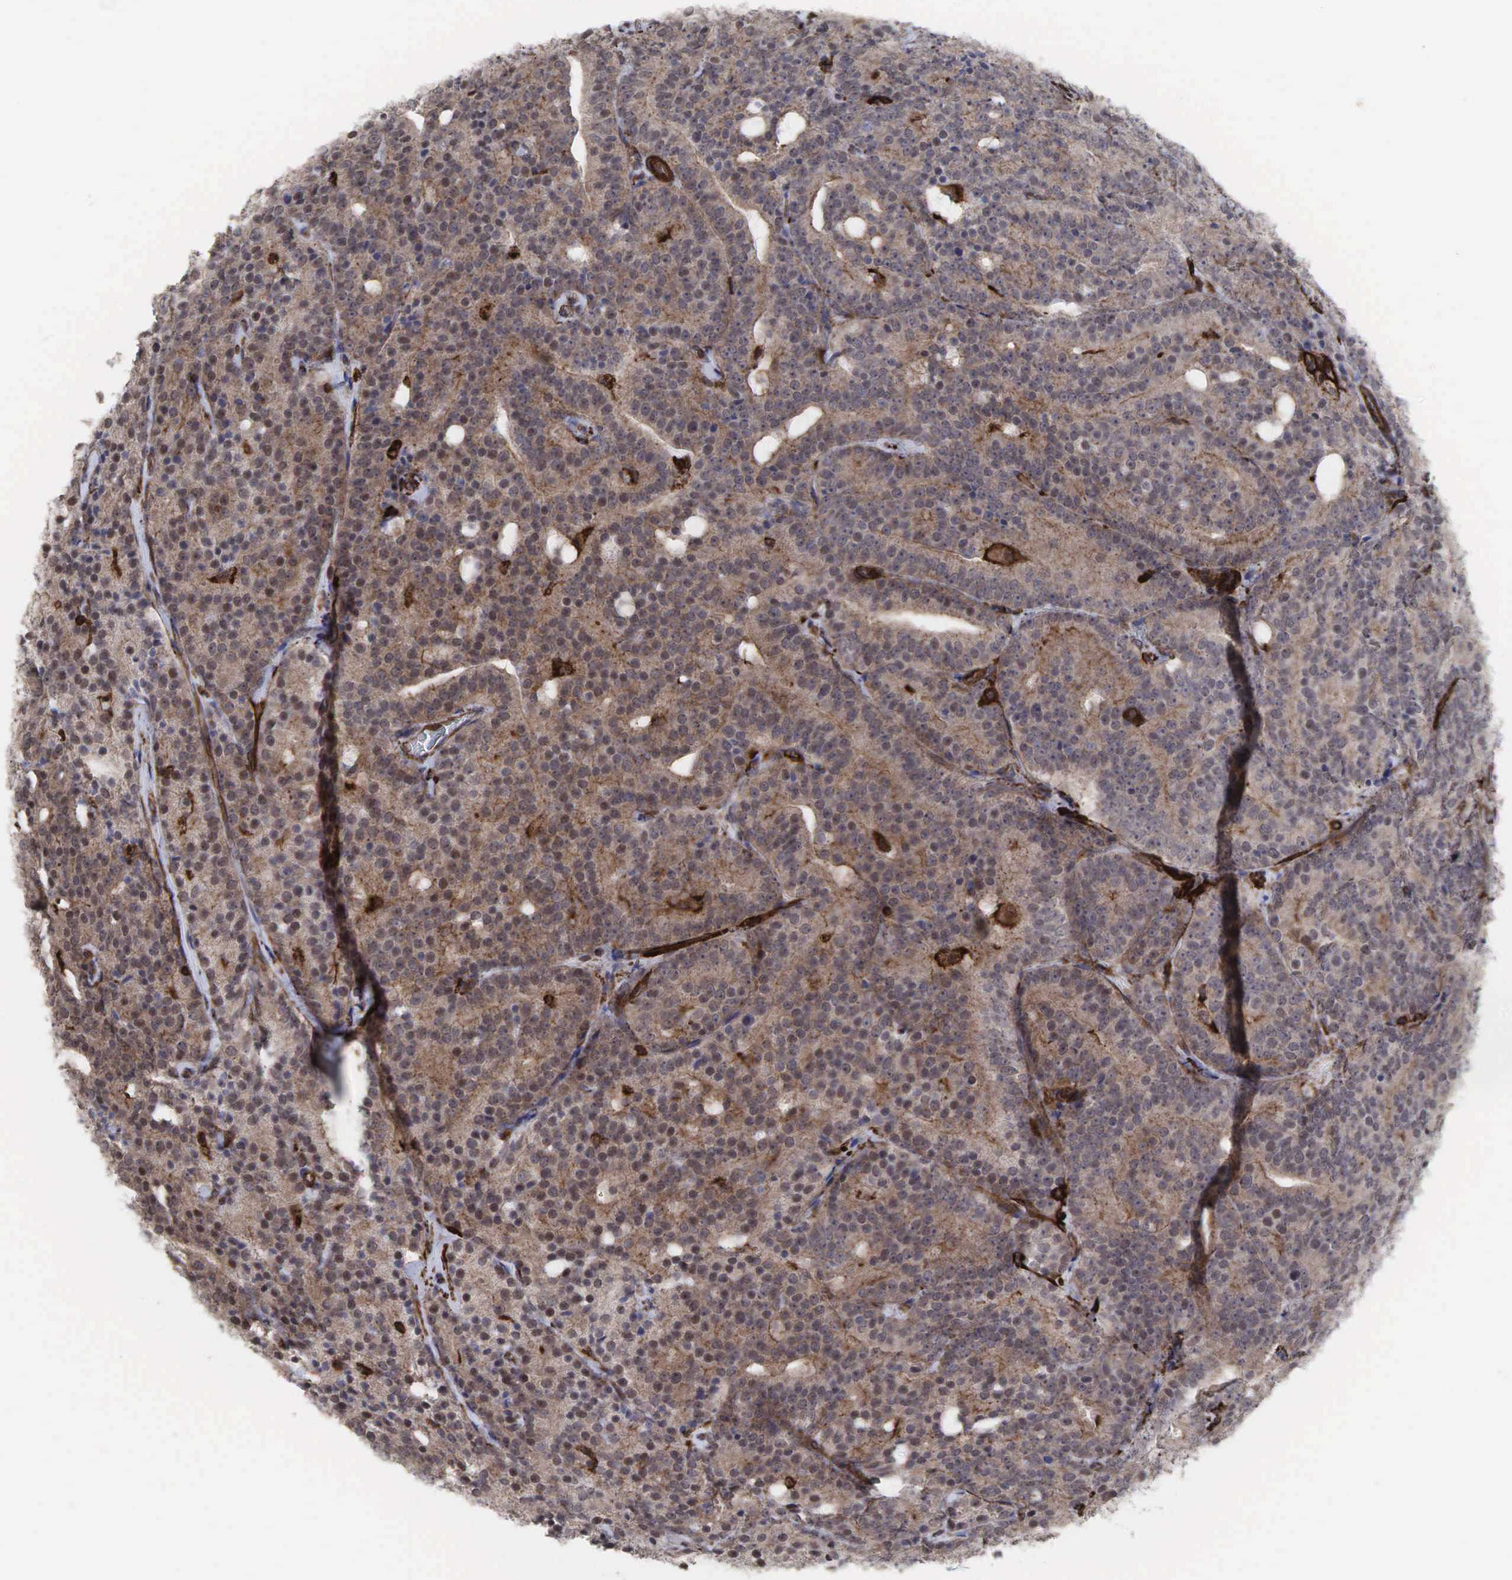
{"staining": {"intensity": "weak", "quantity": ">75%", "location": "cytoplasmic/membranous"}, "tissue": "prostate cancer", "cell_type": "Tumor cells", "image_type": "cancer", "snomed": [{"axis": "morphology", "description": "Adenocarcinoma, Medium grade"}, {"axis": "topography", "description": "Prostate"}], "caption": "Human prostate cancer (medium-grade adenocarcinoma) stained with a brown dye demonstrates weak cytoplasmic/membranous positive staining in approximately >75% of tumor cells.", "gene": "GPRASP1", "patient": {"sex": "male", "age": 65}}